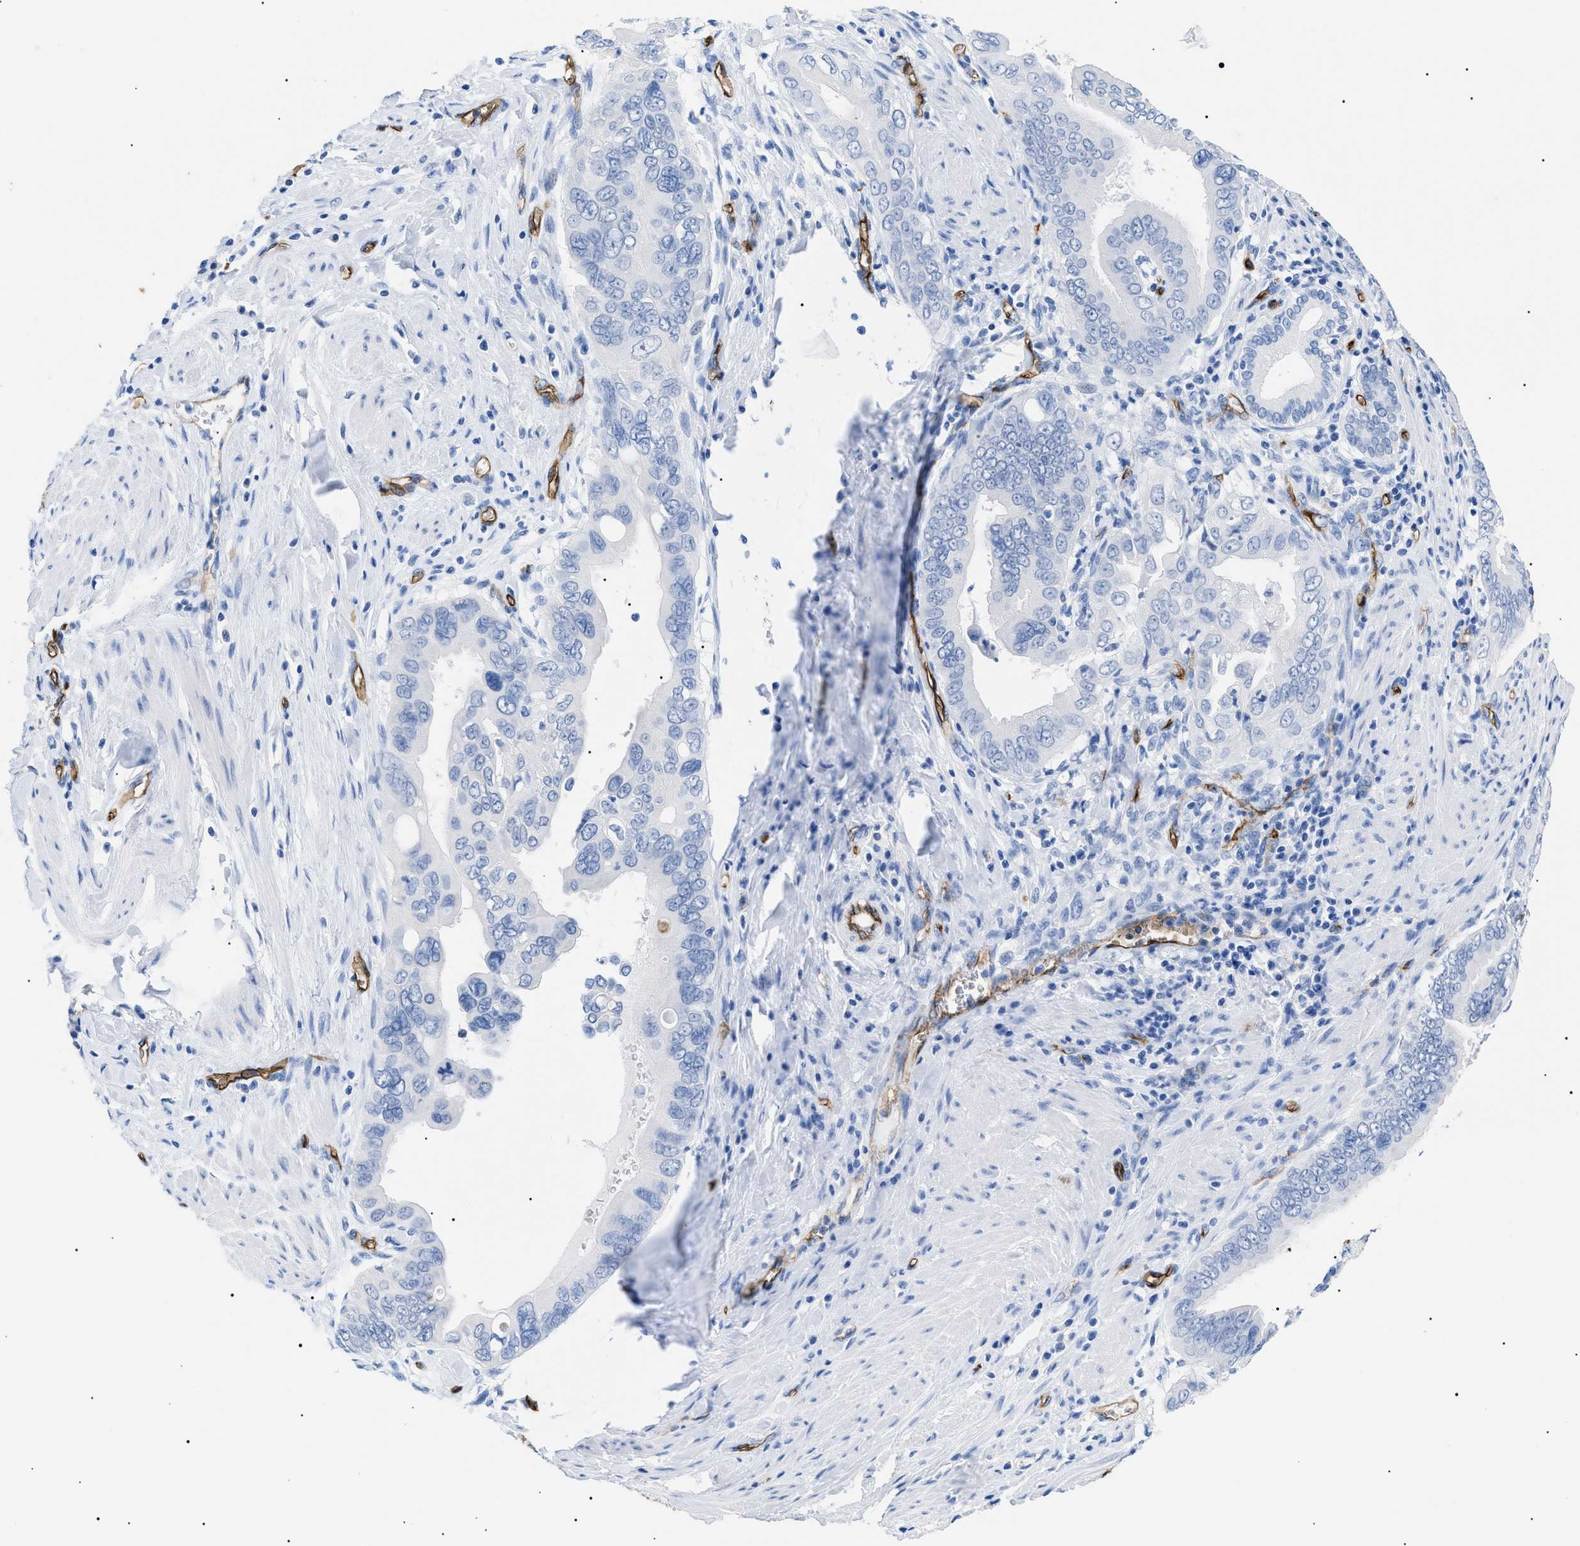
{"staining": {"intensity": "negative", "quantity": "none", "location": "none"}, "tissue": "pancreatic cancer", "cell_type": "Tumor cells", "image_type": "cancer", "snomed": [{"axis": "morphology", "description": "Normal tissue, NOS"}, {"axis": "topography", "description": "Lymph node"}], "caption": "Immunohistochemistry of human pancreatic cancer exhibits no expression in tumor cells. (DAB IHC with hematoxylin counter stain).", "gene": "PODXL", "patient": {"sex": "male", "age": 50}}